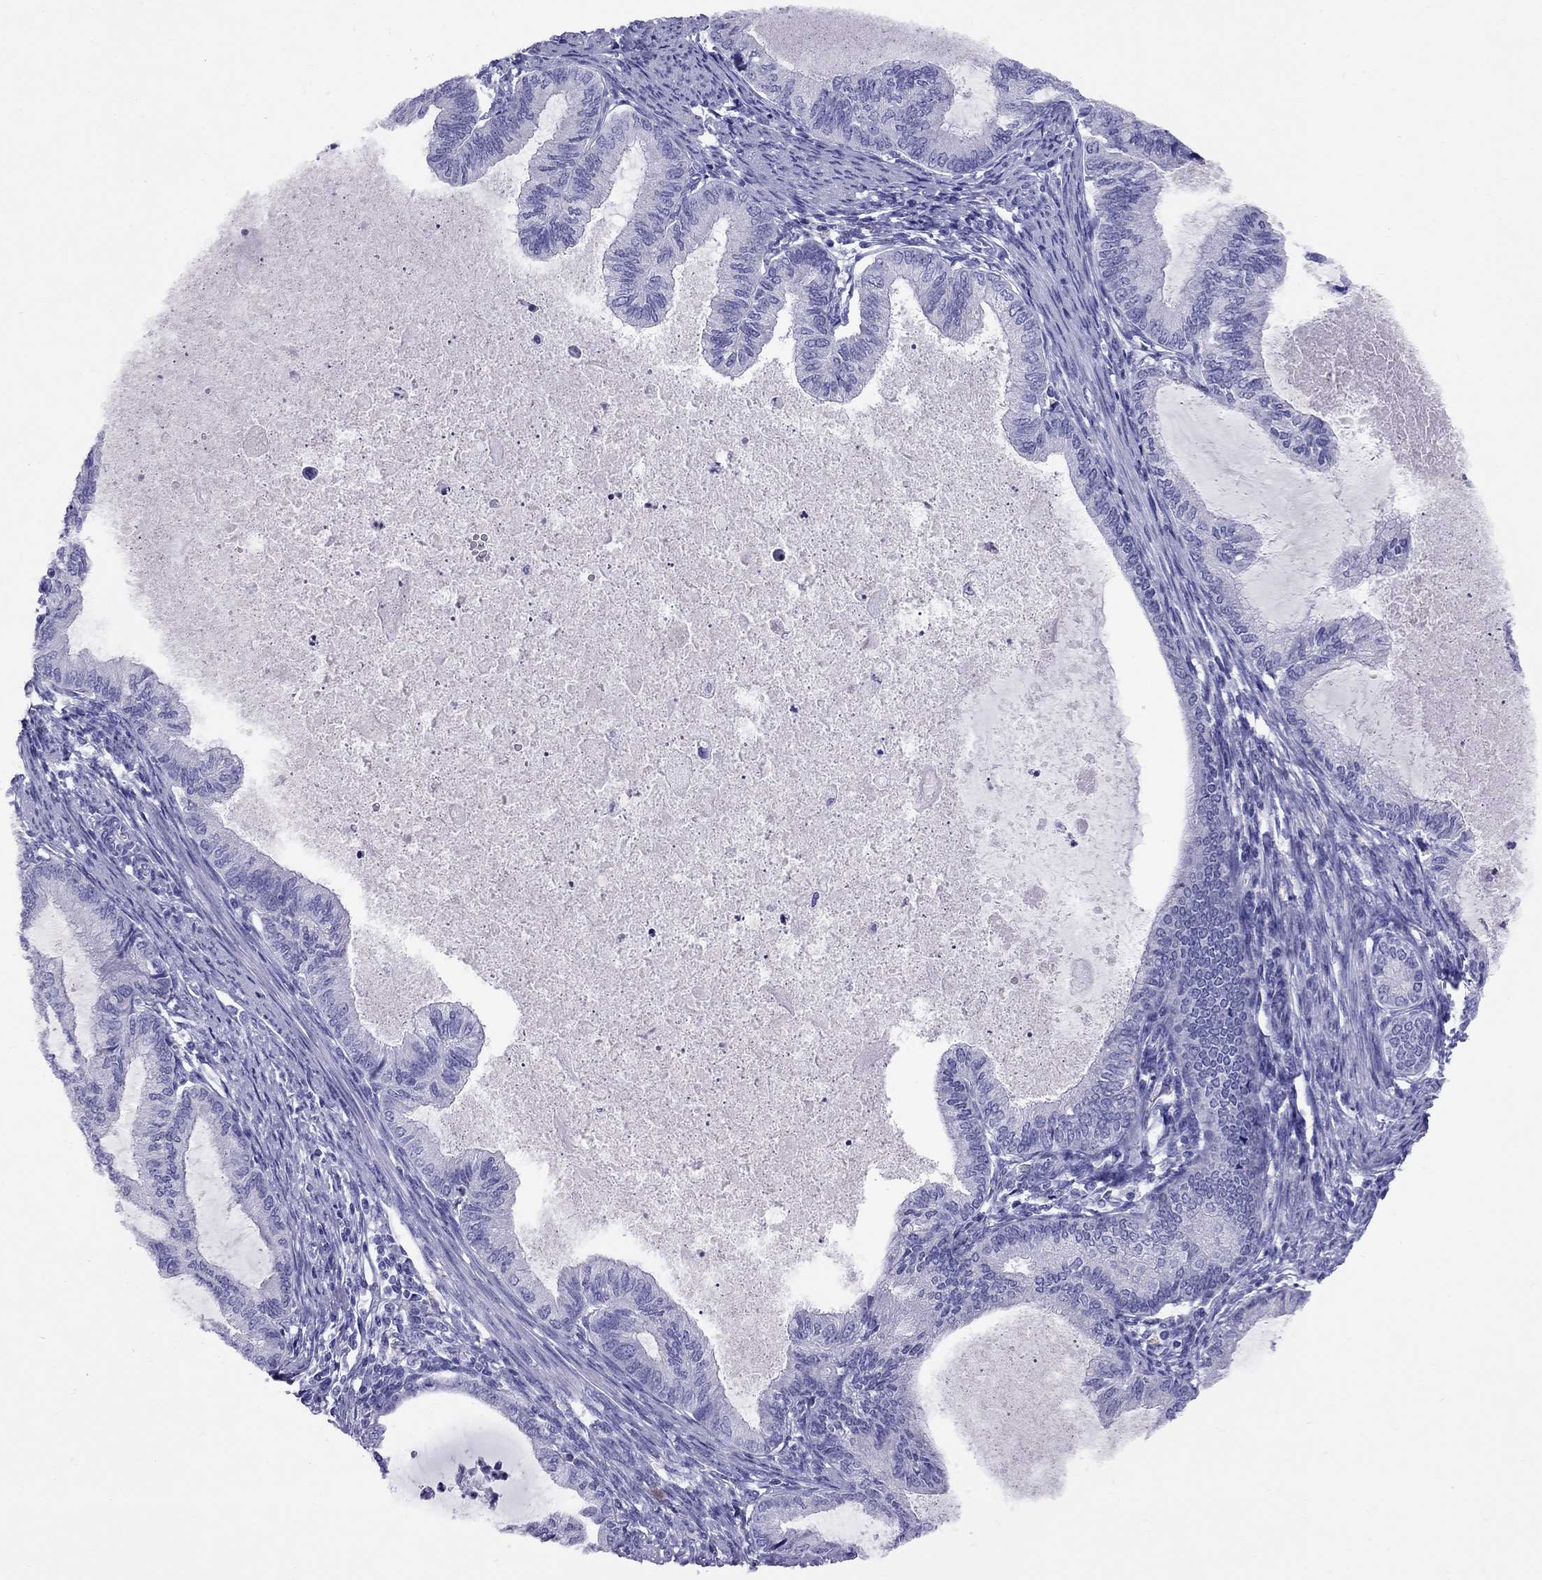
{"staining": {"intensity": "negative", "quantity": "none", "location": "none"}, "tissue": "endometrial cancer", "cell_type": "Tumor cells", "image_type": "cancer", "snomed": [{"axis": "morphology", "description": "Adenocarcinoma, NOS"}, {"axis": "topography", "description": "Endometrium"}], "caption": "Human adenocarcinoma (endometrial) stained for a protein using immunohistochemistry demonstrates no expression in tumor cells.", "gene": "AVPR1B", "patient": {"sex": "female", "age": 86}}